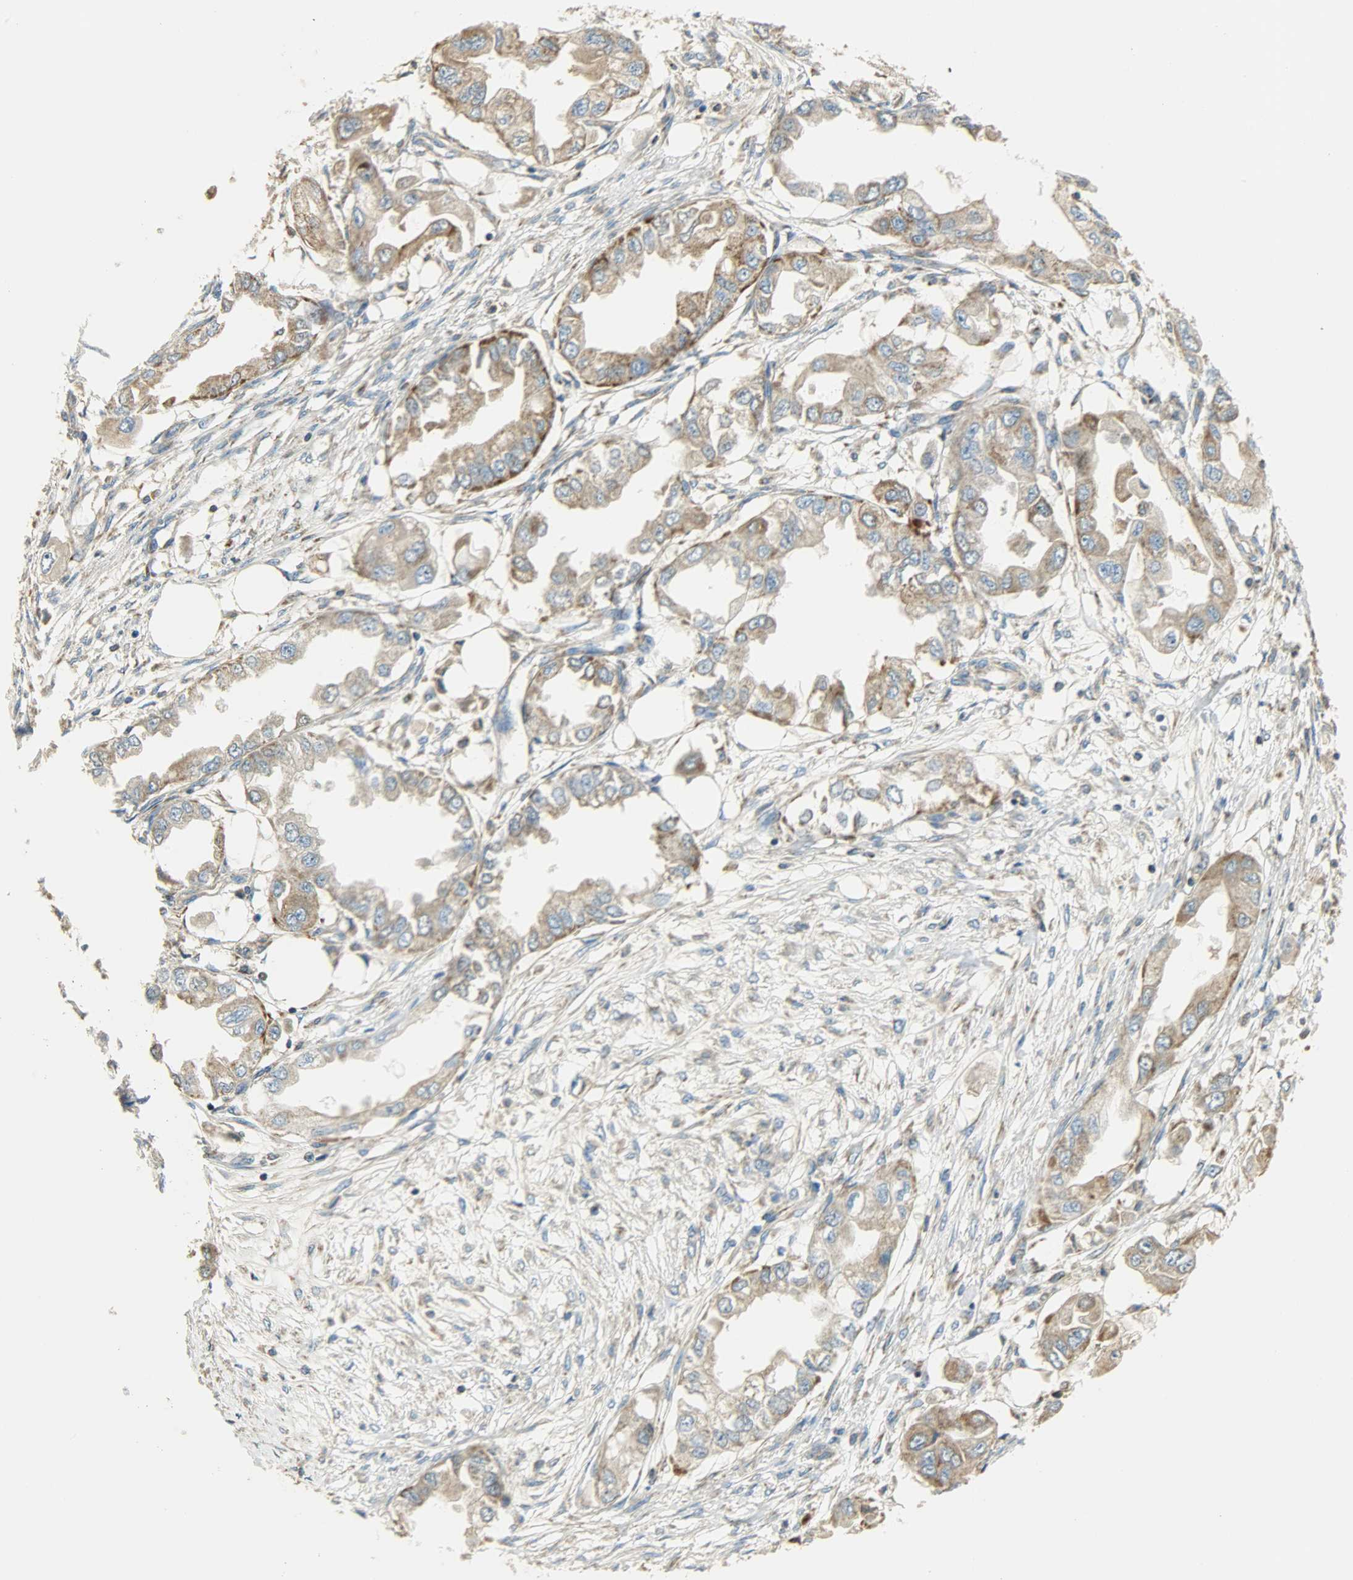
{"staining": {"intensity": "moderate", "quantity": ">75%", "location": "cytoplasmic/membranous"}, "tissue": "endometrial cancer", "cell_type": "Tumor cells", "image_type": "cancer", "snomed": [{"axis": "morphology", "description": "Adenocarcinoma, NOS"}, {"axis": "topography", "description": "Endometrium"}], "caption": "Endometrial cancer (adenocarcinoma) stained for a protein (brown) displays moderate cytoplasmic/membranous positive expression in about >75% of tumor cells.", "gene": "NNT", "patient": {"sex": "female", "age": 67}}